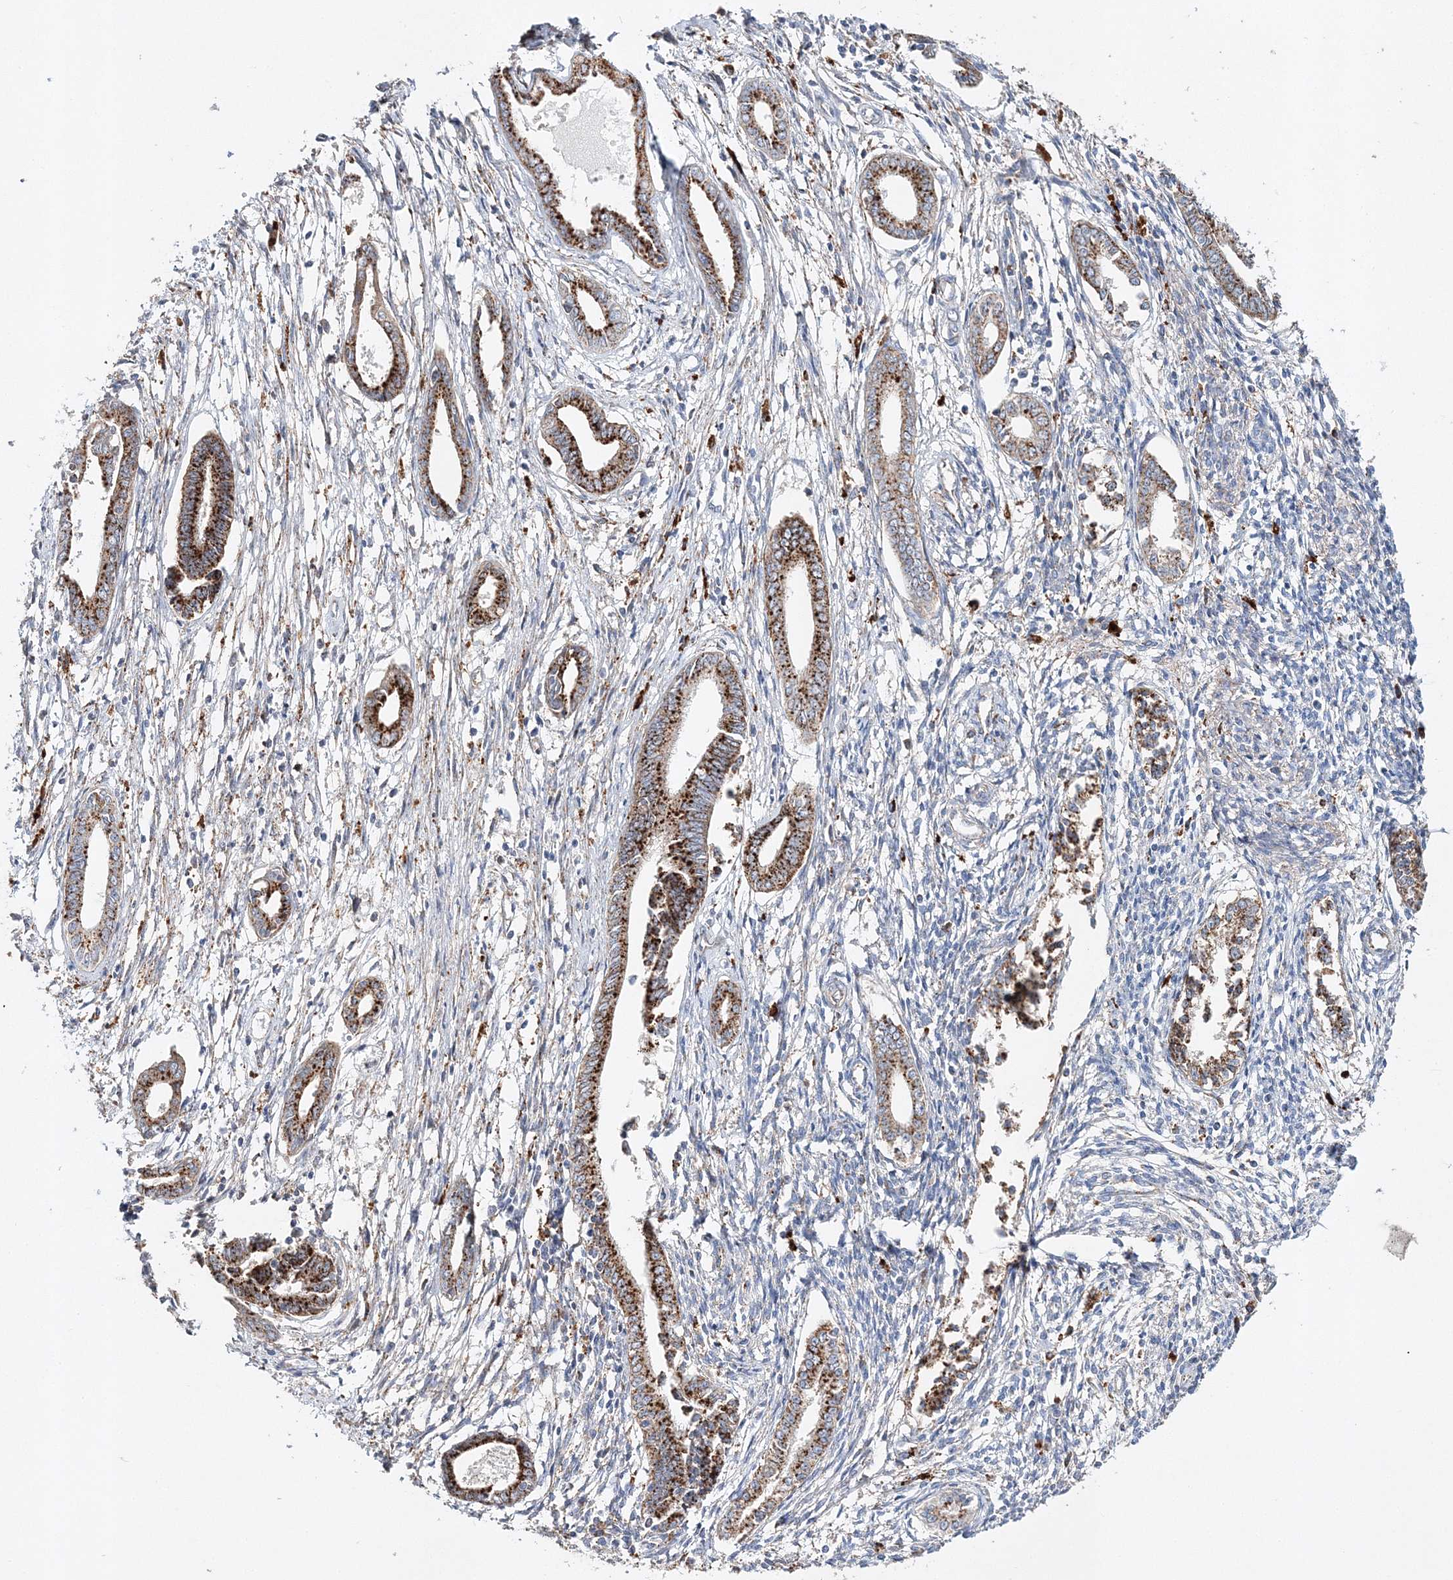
{"staining": {"intensity": "negative", "quantity": "none", "location": "none"}, "tissue": "endometrium", "cell_type": "Cells in endometrial stroma", "image_type": "normal", "snomed": [{"axis": "morphology", "description": "Normal tissue, NOS"}, {"axis": "topography", "description": "Endometrium"}], "caption": "Protein analysis of normal endometrium displays no significant expression in cells in endometrial stroma.", "gene": "C3orf38", "patient": {"sex": "female", "age": 56}}